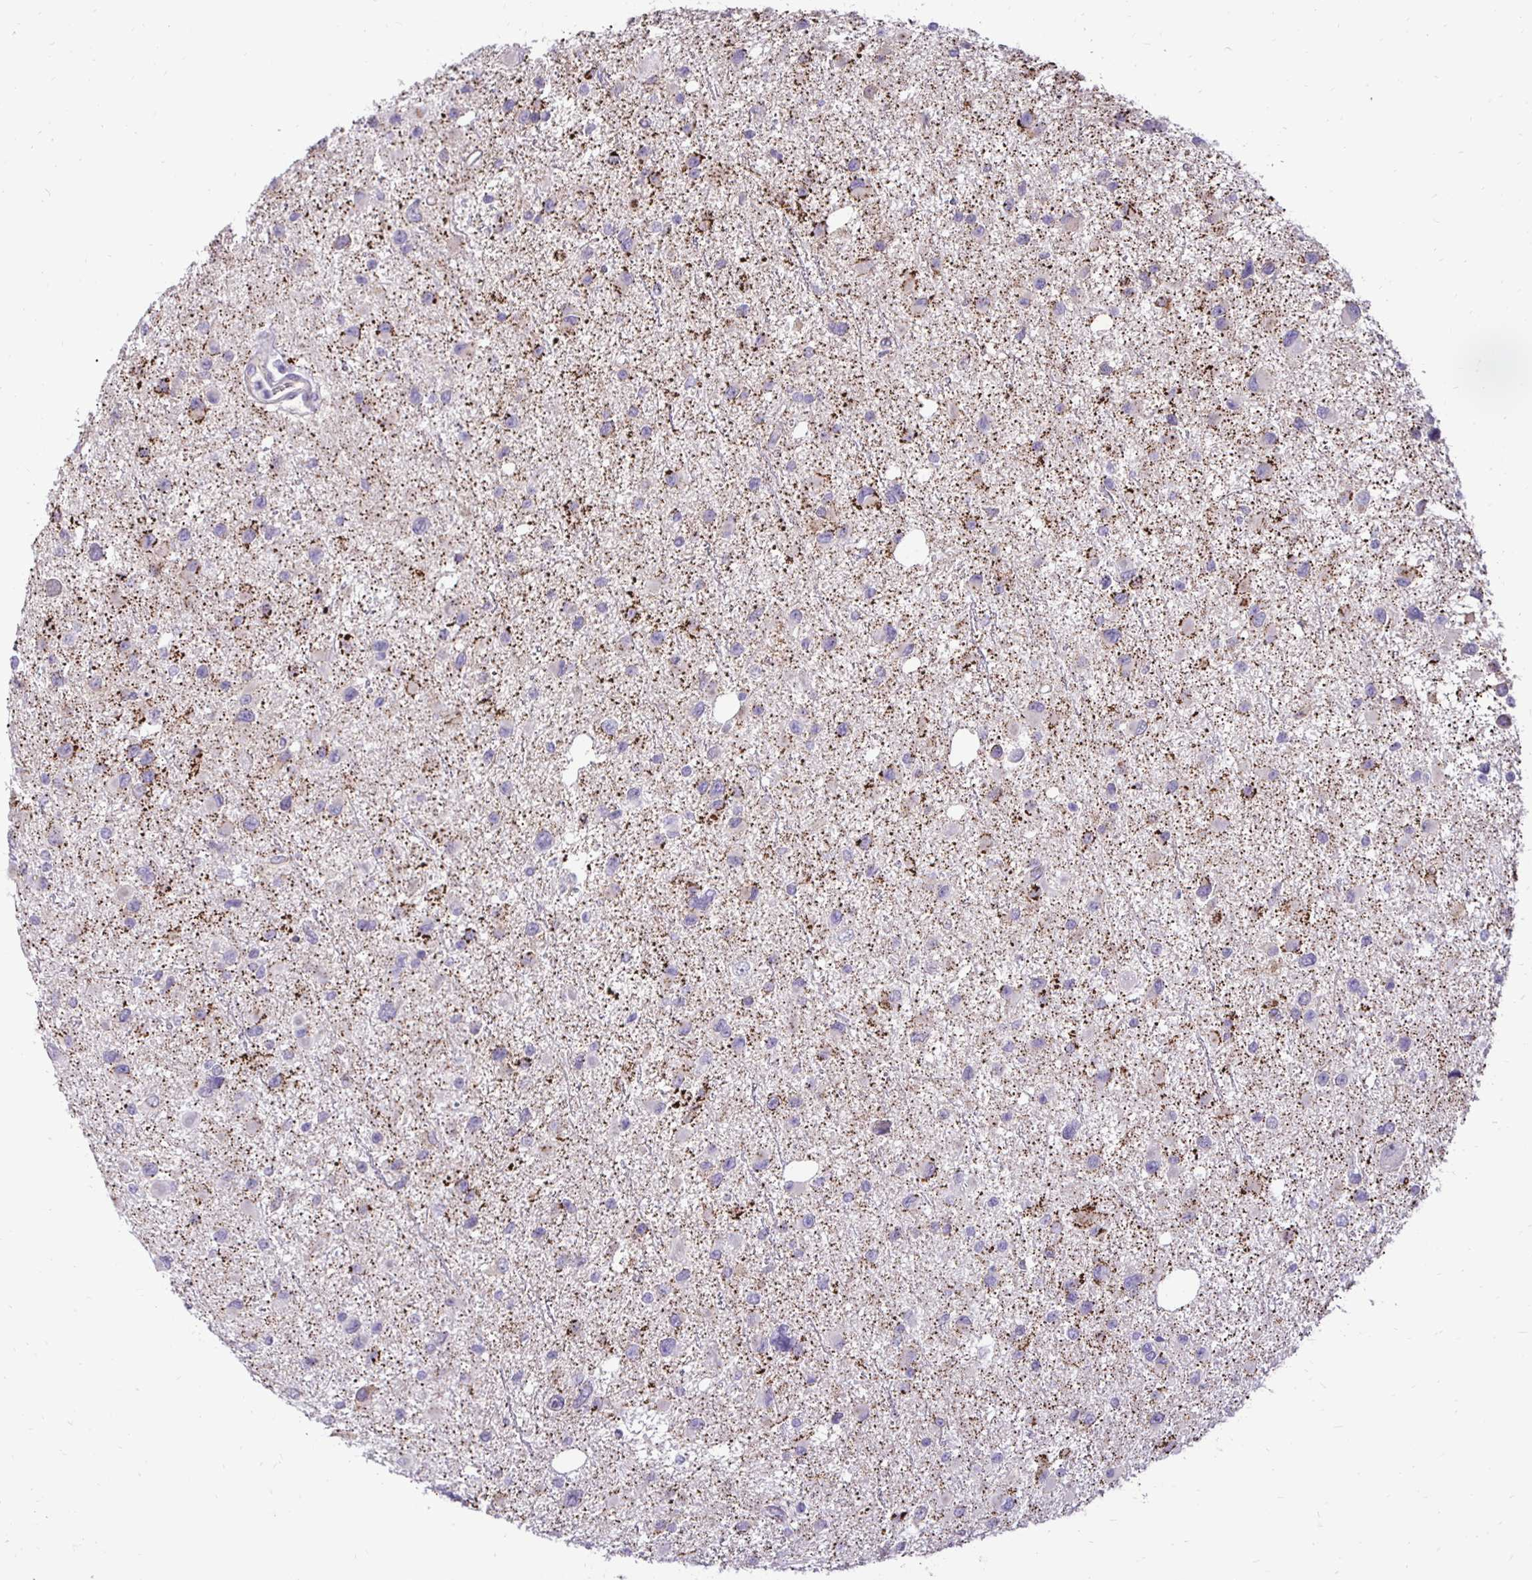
{"staining": {"intensity": "strong", "quantity": "<25%", "location": "cytoplasmic/membranous"}, "tissue": "glioma", "cell_type": "Tumor cells", "image_type": "cancer", "snomed": [{"axis": "morphology", "description": "Glioma, malignant, Low grade"}, {"axis": "topography", "description": "Brain"}], "caption": "Human glioma stained for a protein (brown) shows strong cytoplasmic/membranous positive positivity in approximately <25% of tumor cells.", "gene": "GAS2", "patient": {"sex": "female", "age": 32}}